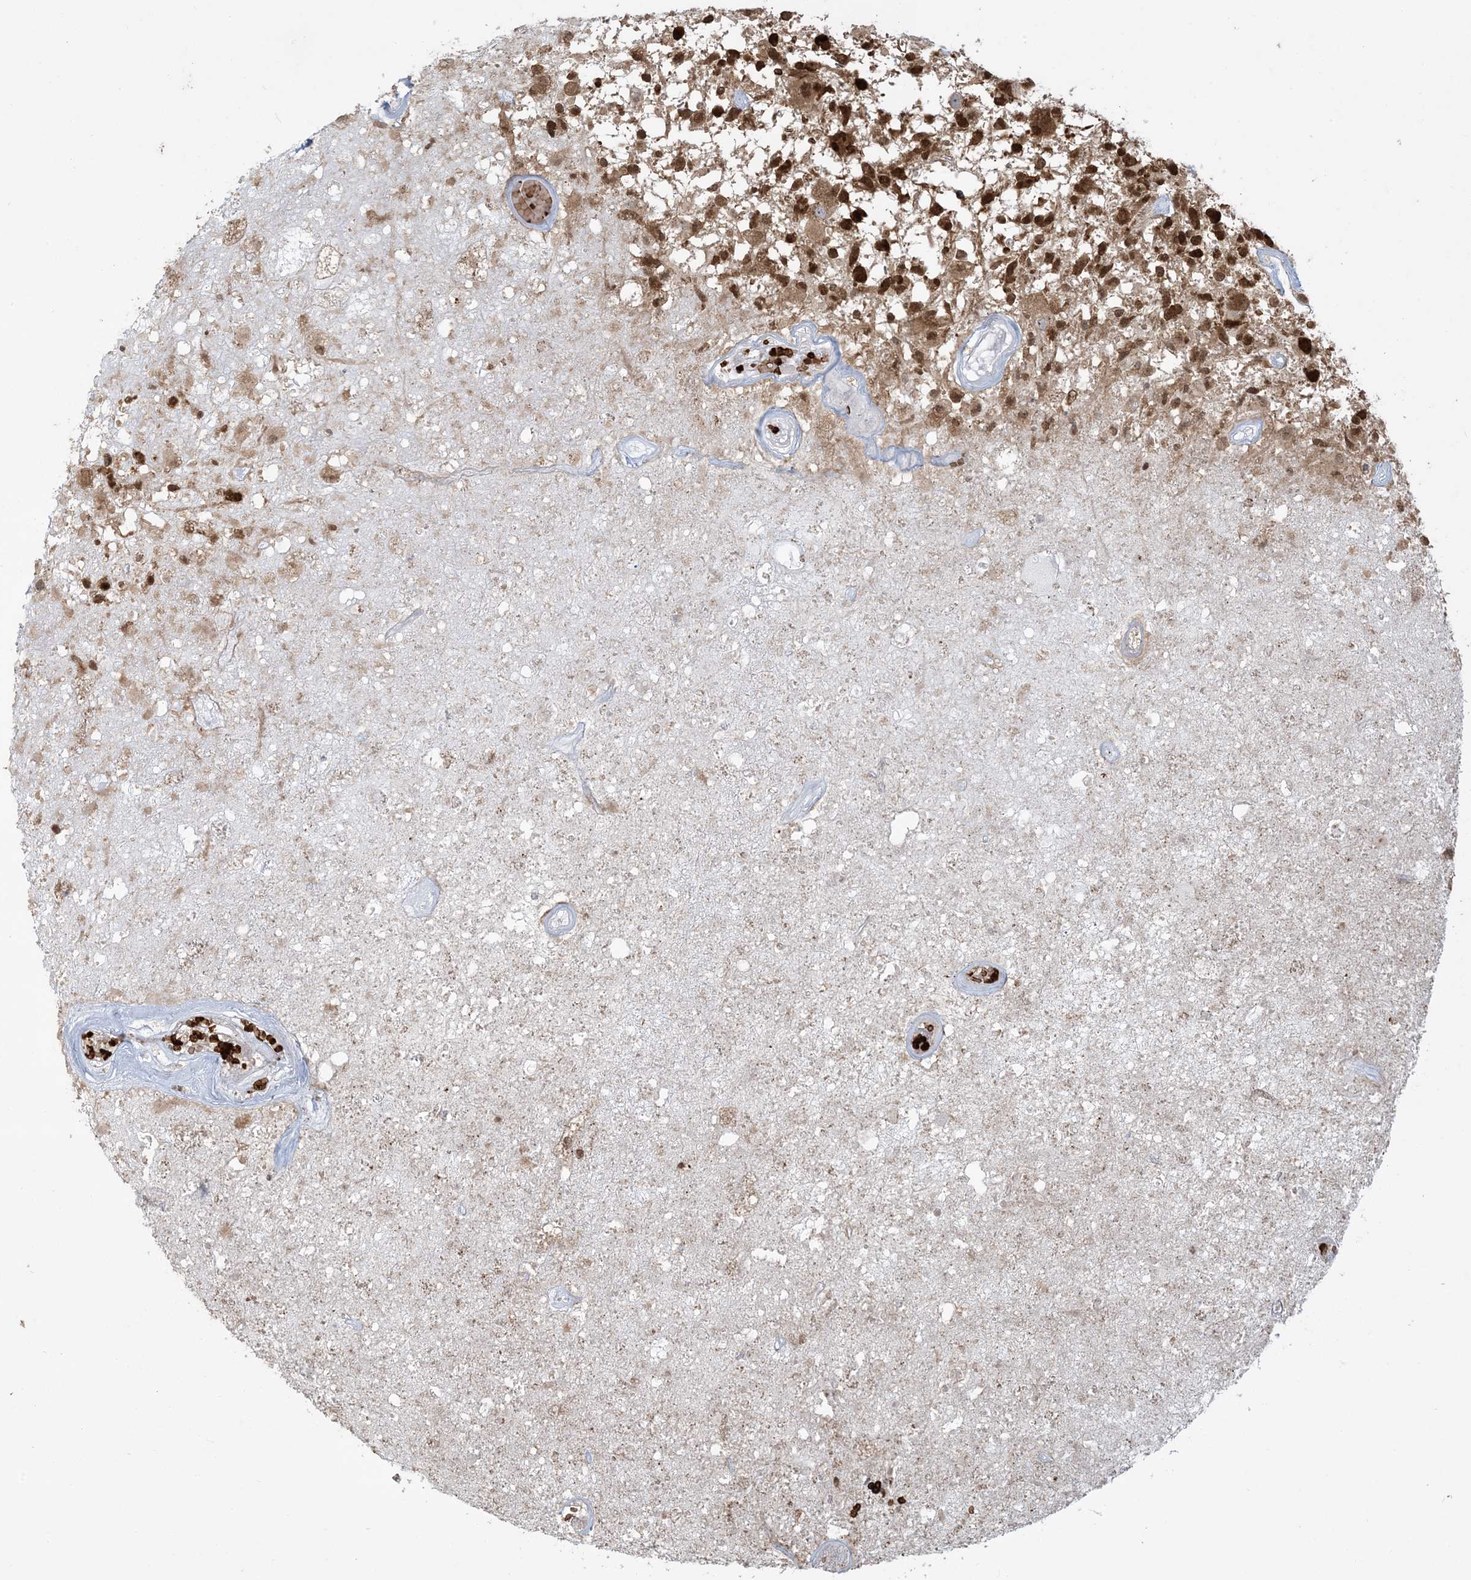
{"staining": {"intensity": "strong", "quantity": ">75%", "location": "cytoplasmic/membranous,nuclear"}, "tissue": "glioma", "cell_type": "Tumor cells", "image_type": "cancer", "snomed": [{"axis": "morphology", "description": "Glioma, malignant, High grade"}, {"axis": "morphology", "description": "Glioblastoma, NOS"}, {"axis": "topography", "description": "Brain"}], "caption": "Immunohistochemistry histopathology image of neoplastic tissue: human malignant high-grade glioma stained using IHC reveals high levels of strong protein expression localized specifically in the cytoplasmic/membranous and nuclear of tumor cells, appearing as a cytoplasmic/membranous and nuclear brown color.", "gene": "ABCF3", "patient": {"sex": "male", "age": 60}}